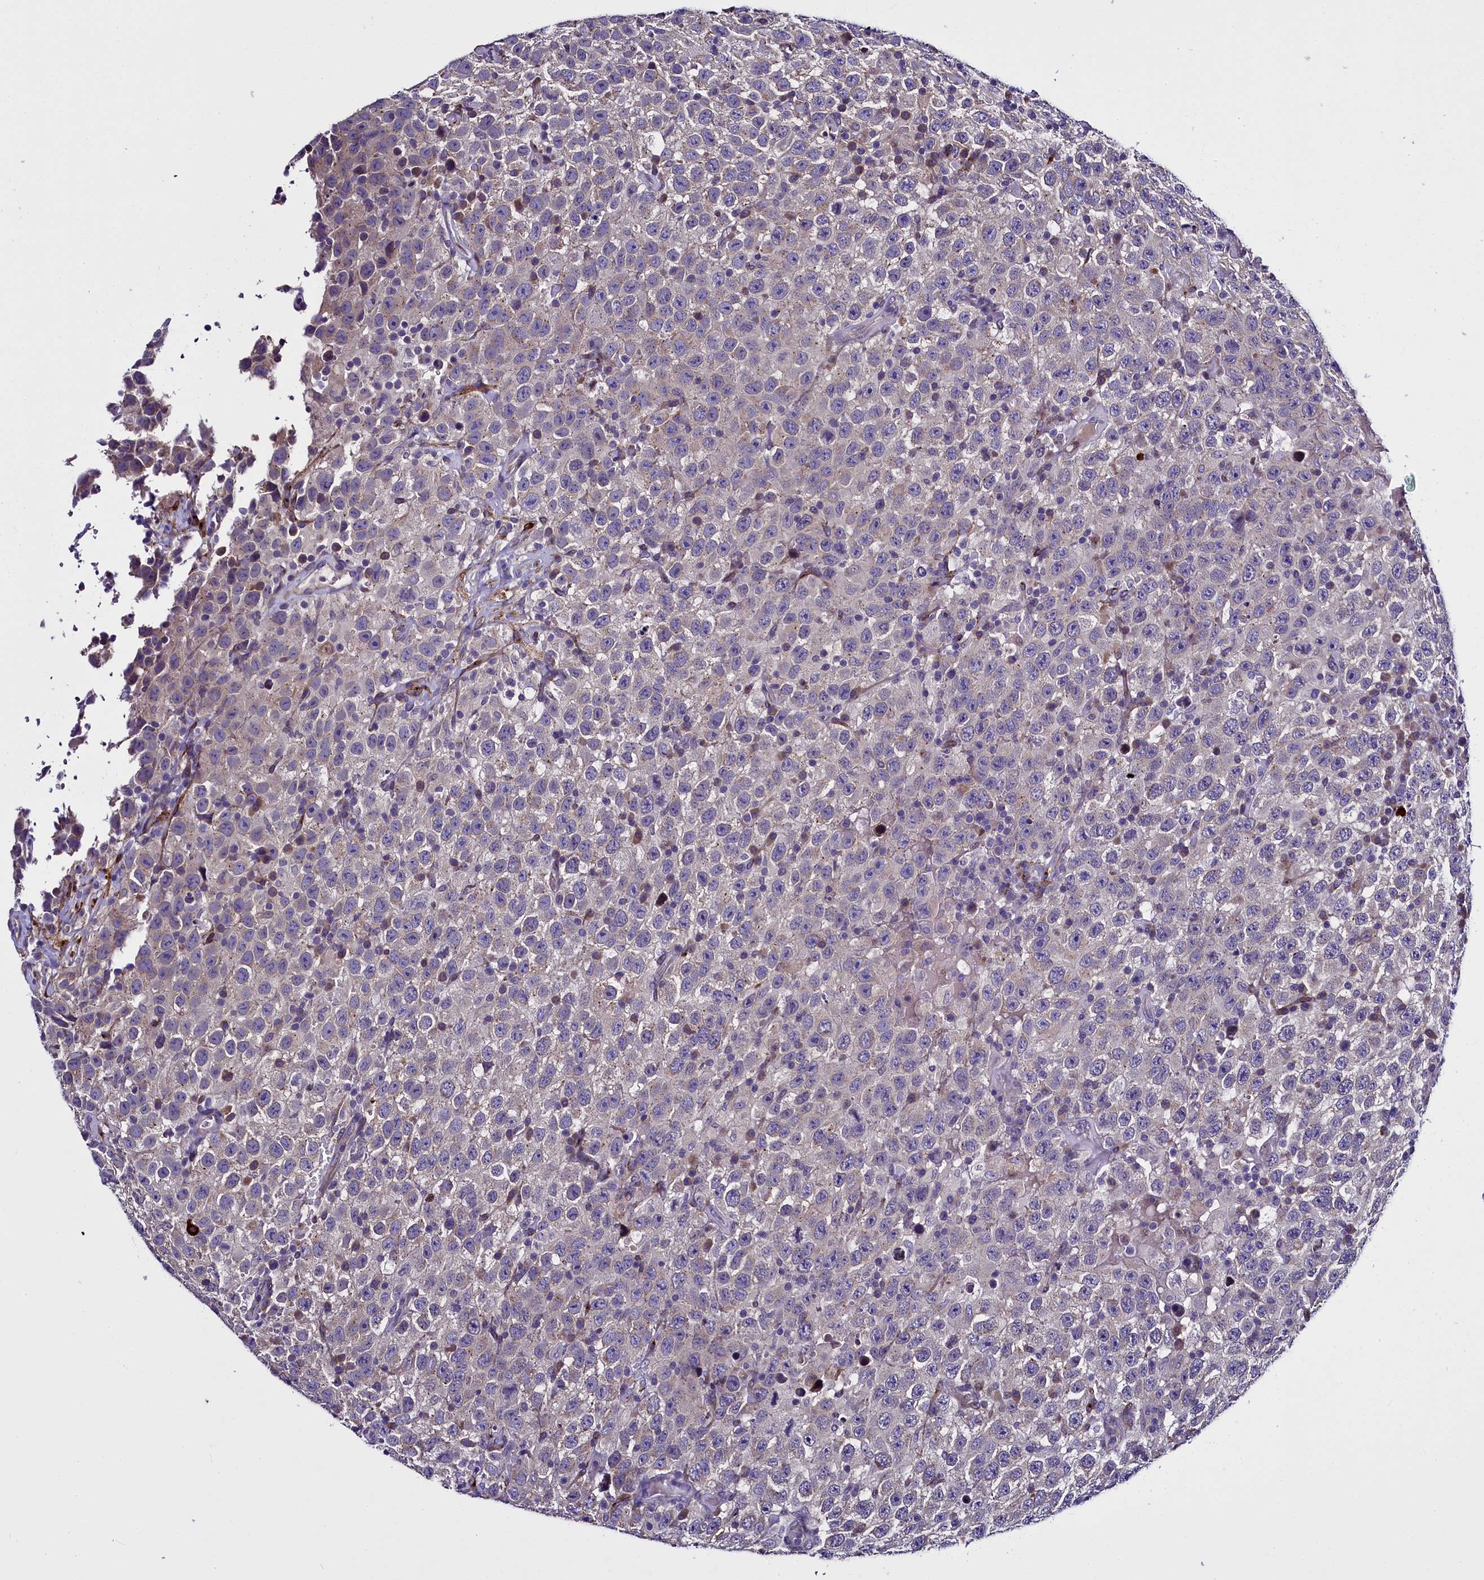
{"staining": {"intensity": "negative", "quantity": "none", "location": "none"}, "tissue": "testis cancer", "cell_type": "Tumor cells", "image_type": "cancer", "snomed": [{"axis": "morphology", "description": "Seminoma, NOS"}, {"axis": "topography", "description": "Testis"}], "caption": "Immunohistochemistry micrograph of testis cancer (seminoma) stained for a protein (brown), which shows no staining in tumor cells. (DAB immunohistochemistry (IHC), high magnification).", "gene": "MRC2", "patient": {"sex": "male", "age": 41}}